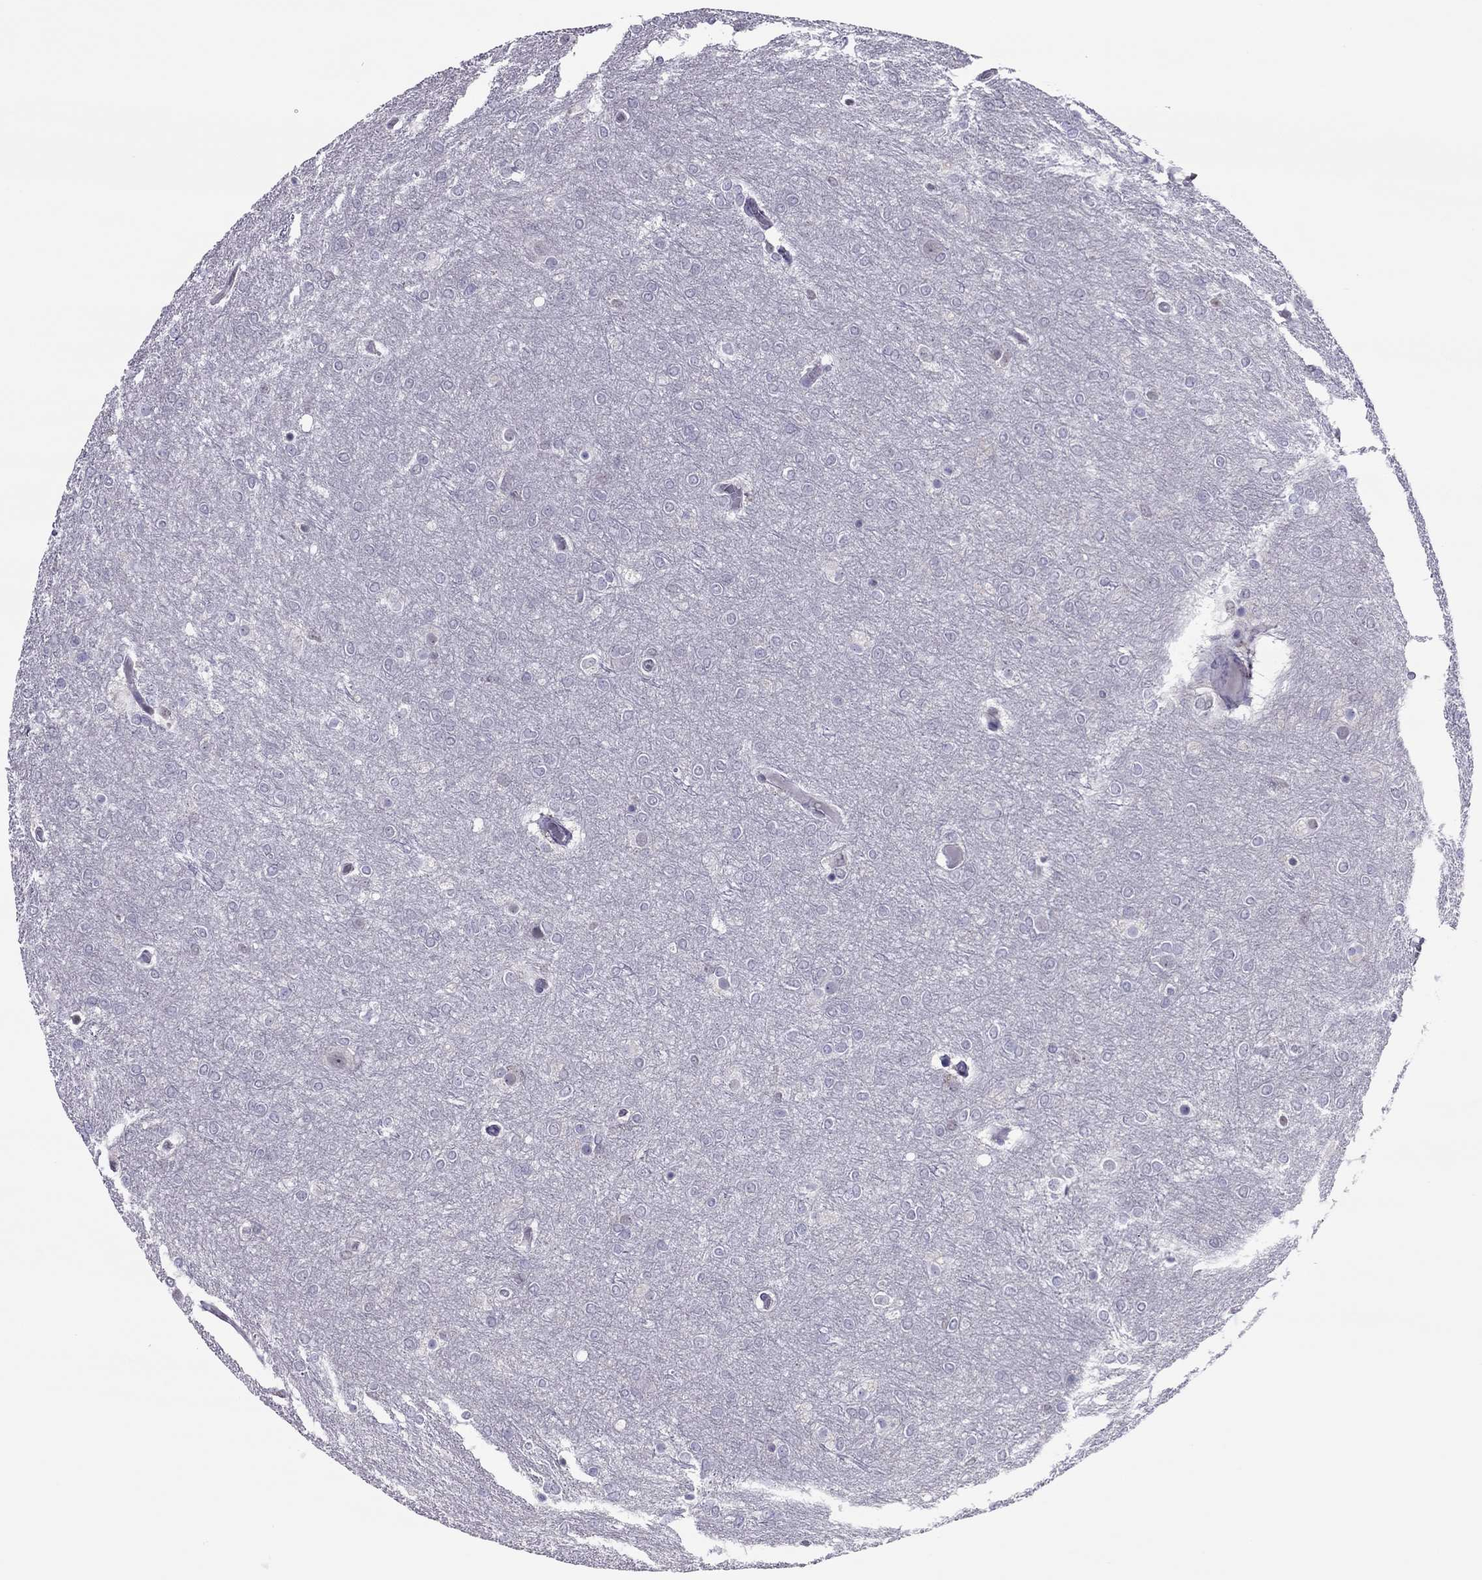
{"staining": {"intensity": "negative", "quantity": "none", "location": "none"}, "tissue": "glioma", "cell_type": "Tumor cells", "image_type": "cancer", "snomed": [{"axis": "morphology", "description": "Glioma, malignant, High grade"}, {"axis": "topography", "description": "Brain"}], "caption": "Protein analysis of malignant glioma (high-grade) demonstrates no significant positivity in tumor cells.", "gene": "SPINT3", "patient": {"sex": "female", "age": 61}}